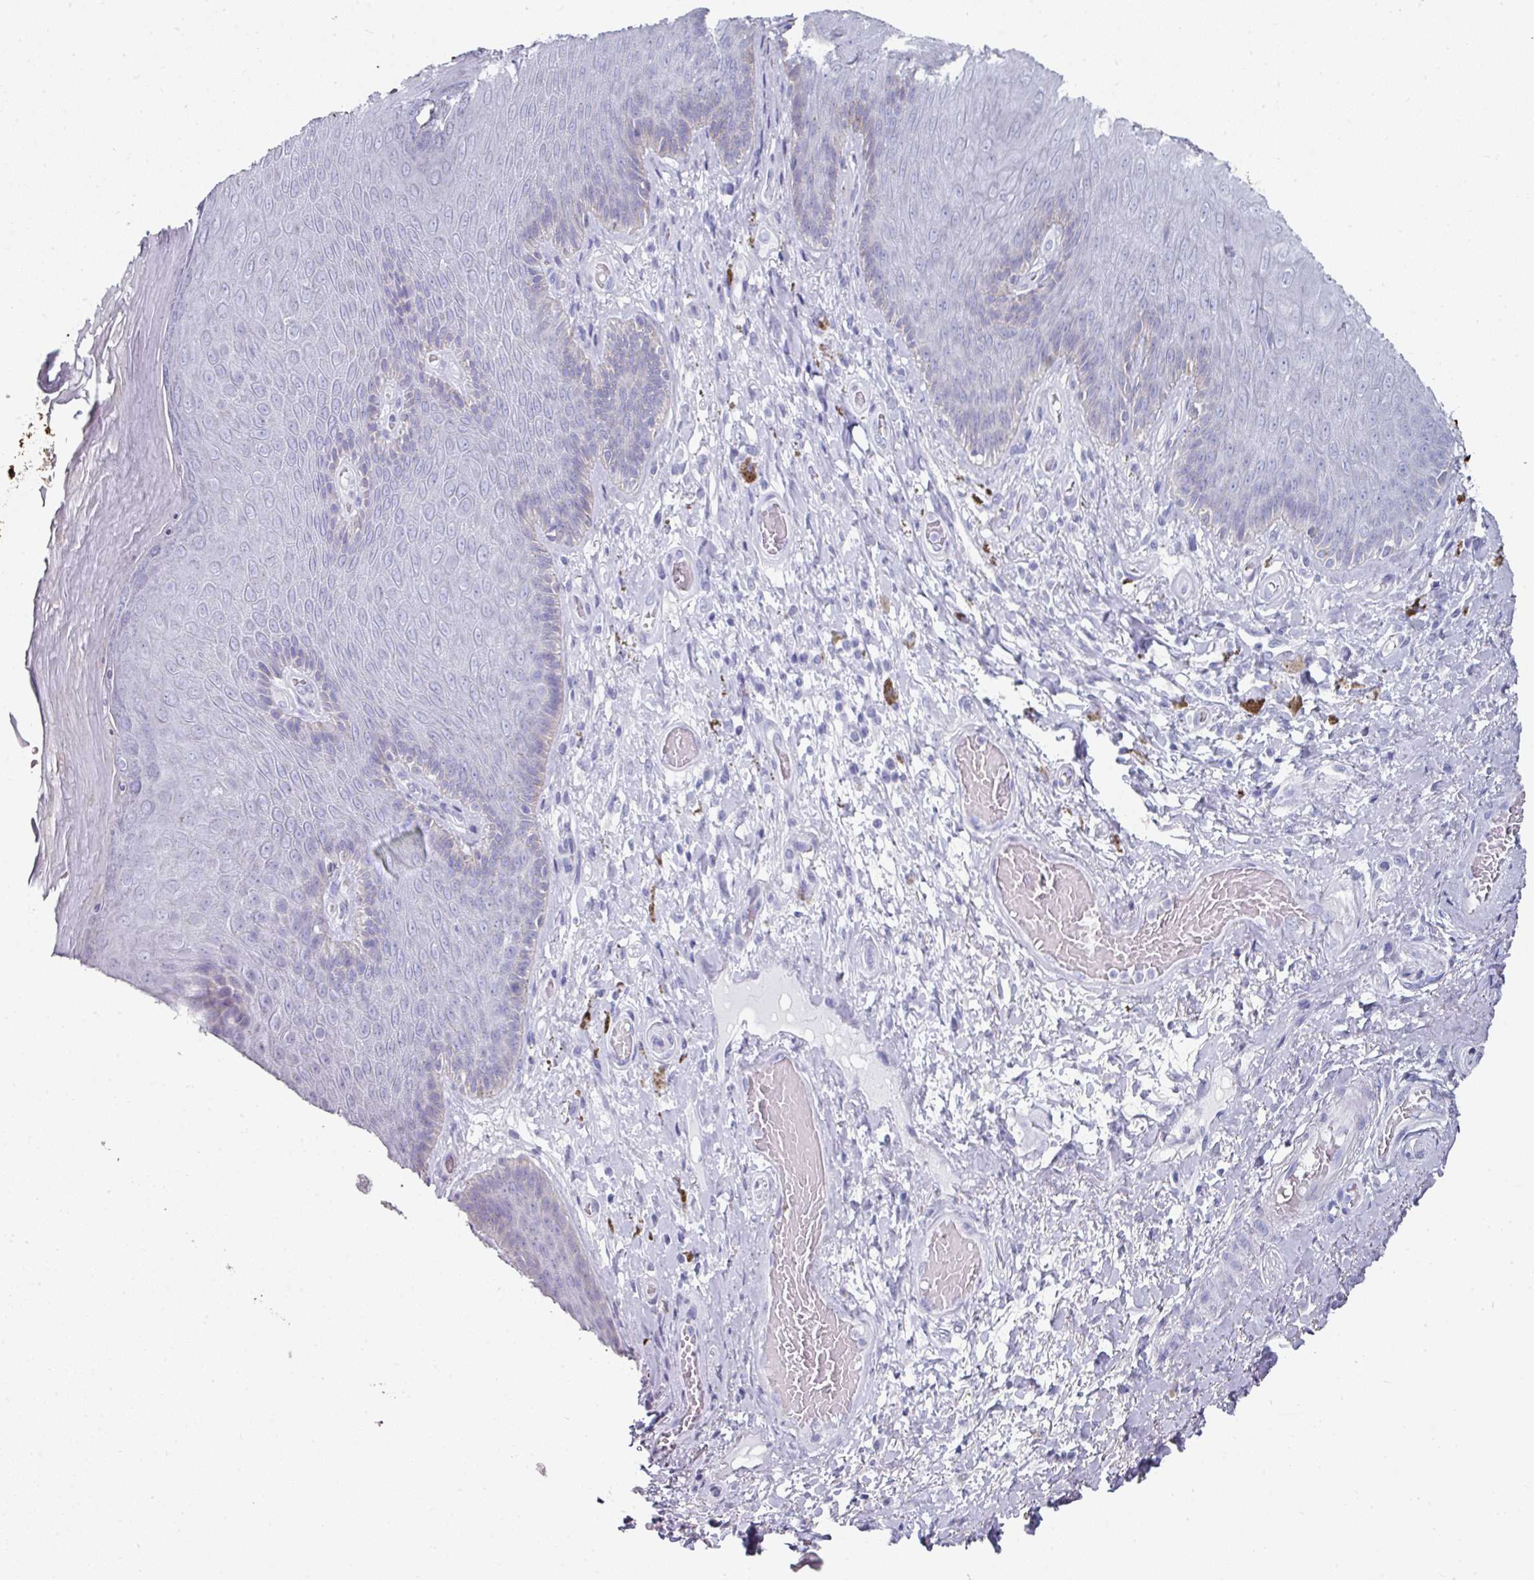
{"staining": {"intensity": "negative", "quantity": "none", "location": "none"}, "tissue": "skin", "cell_type": "Epidermal cells", "image_type": "normal", "snomed": [{"axis": "morphology", "description": "Normal tissue, NOS"}, {"axis": "topography", "description": "Anal"}, {"axis": "topography", "description": "Peripheral nerve tissue"}], "caption": "An immunohistochemistry (IHC) photomicrograph of unremarkable skin is shown. There is no staining in epidermal cells of skin. The staining was performed using DAB to visualize the protein expression in brown, while the nuclei were stained in blue with hematoxylin (Magnification: 20x).", "gene": "SETBP1", "patient": {"sex": "male", "age": 53}}